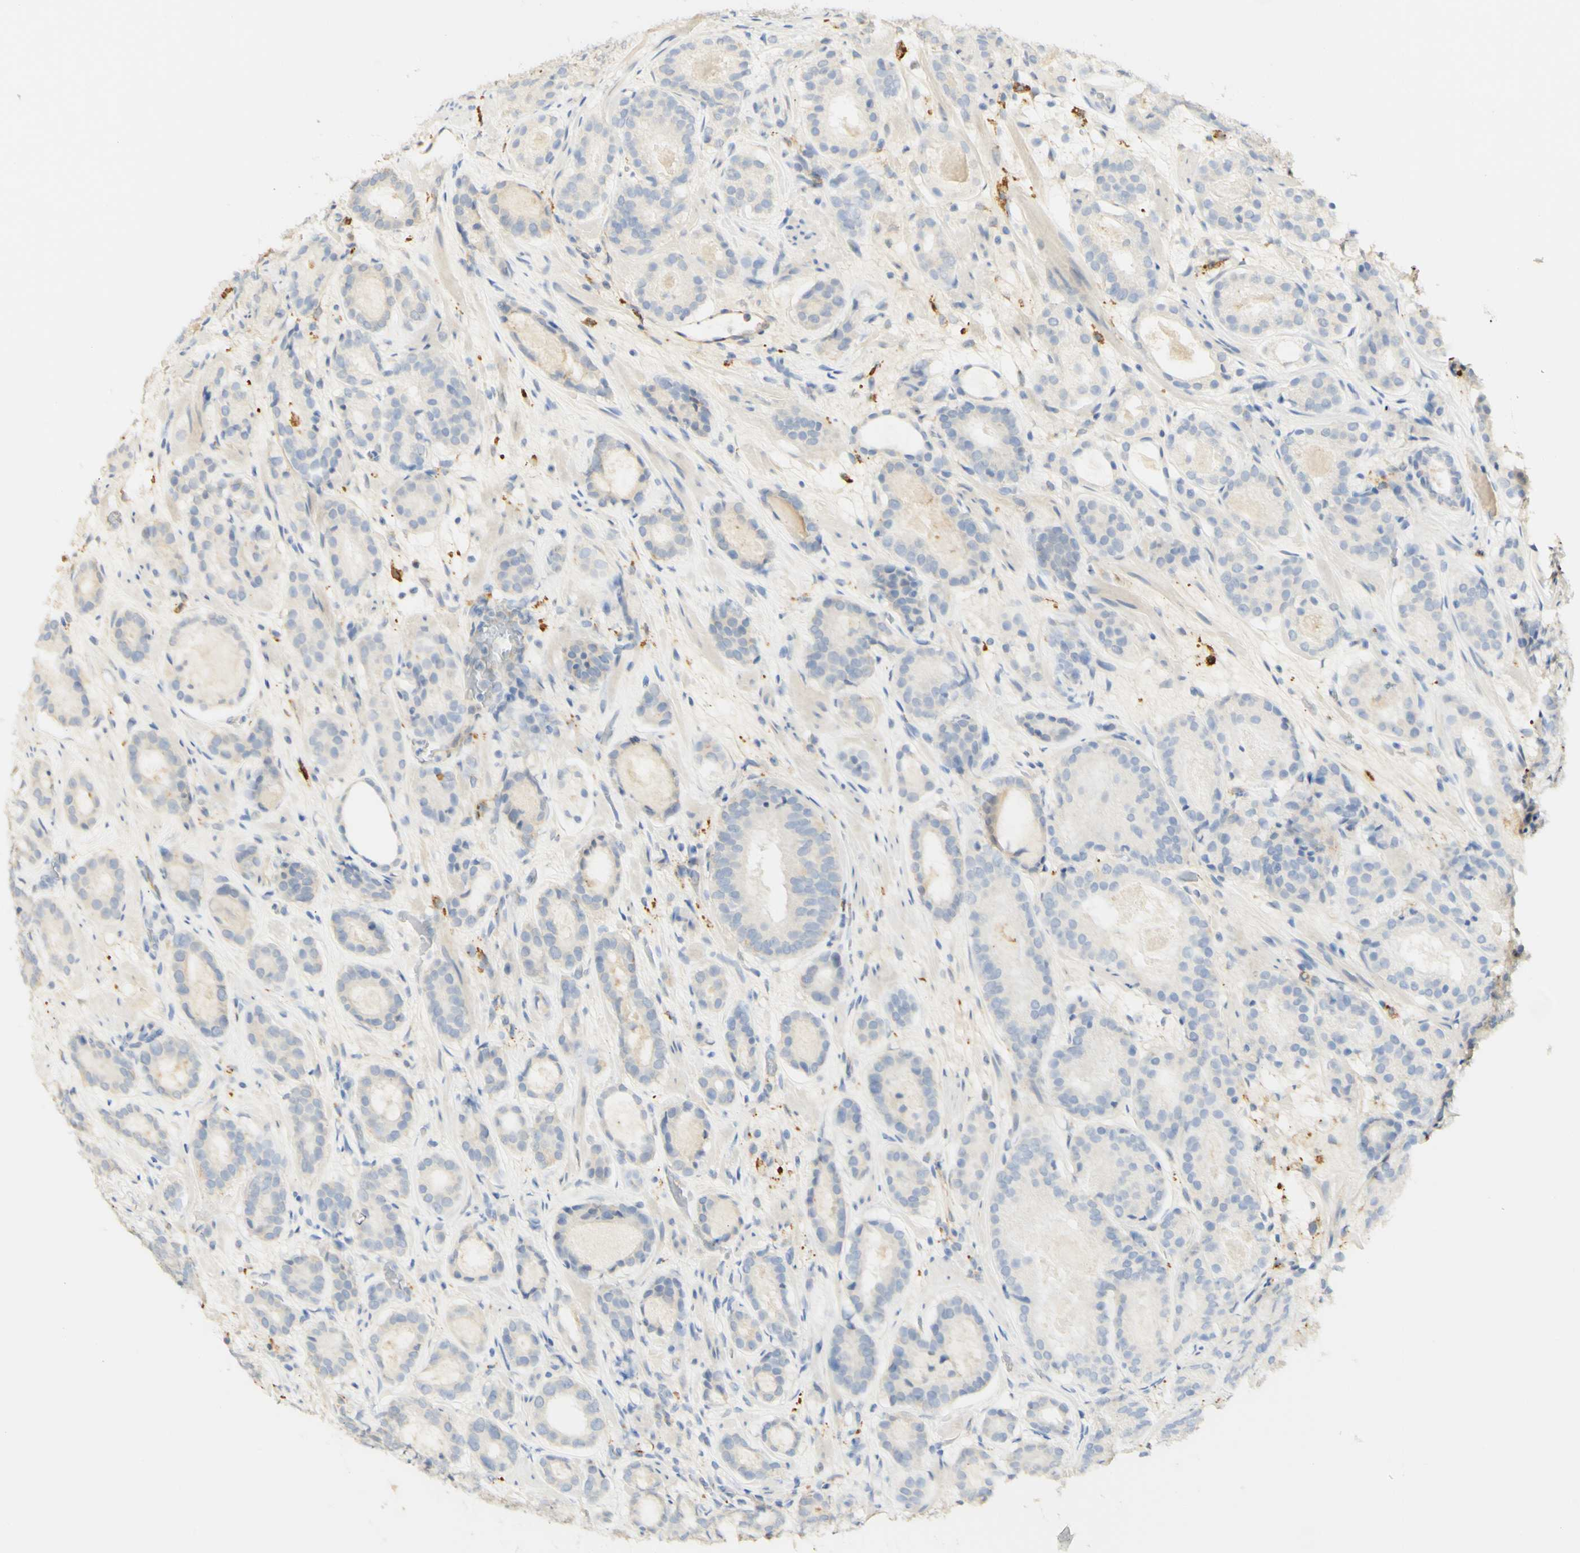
{"staining": {"intensity": "weak", "quantity": "<25%", "location": "cytoplasmic/membranous"}, "tissue": "prostate cancer", "cell_type": "Tumor cells", "image_type": "cancer", "snomed": [{"axis": "morphology", "description": "Adenocarcinoma, Low grade"}, {"axis": "topography", "description": "Prostate"}], "caption": "Prostate cancer stained for a protein using immunohistochemistry (IHC) shows no staining tumor cells.", "gene": "FCGRT", "patient": {"sex": "male", "age": 69}}